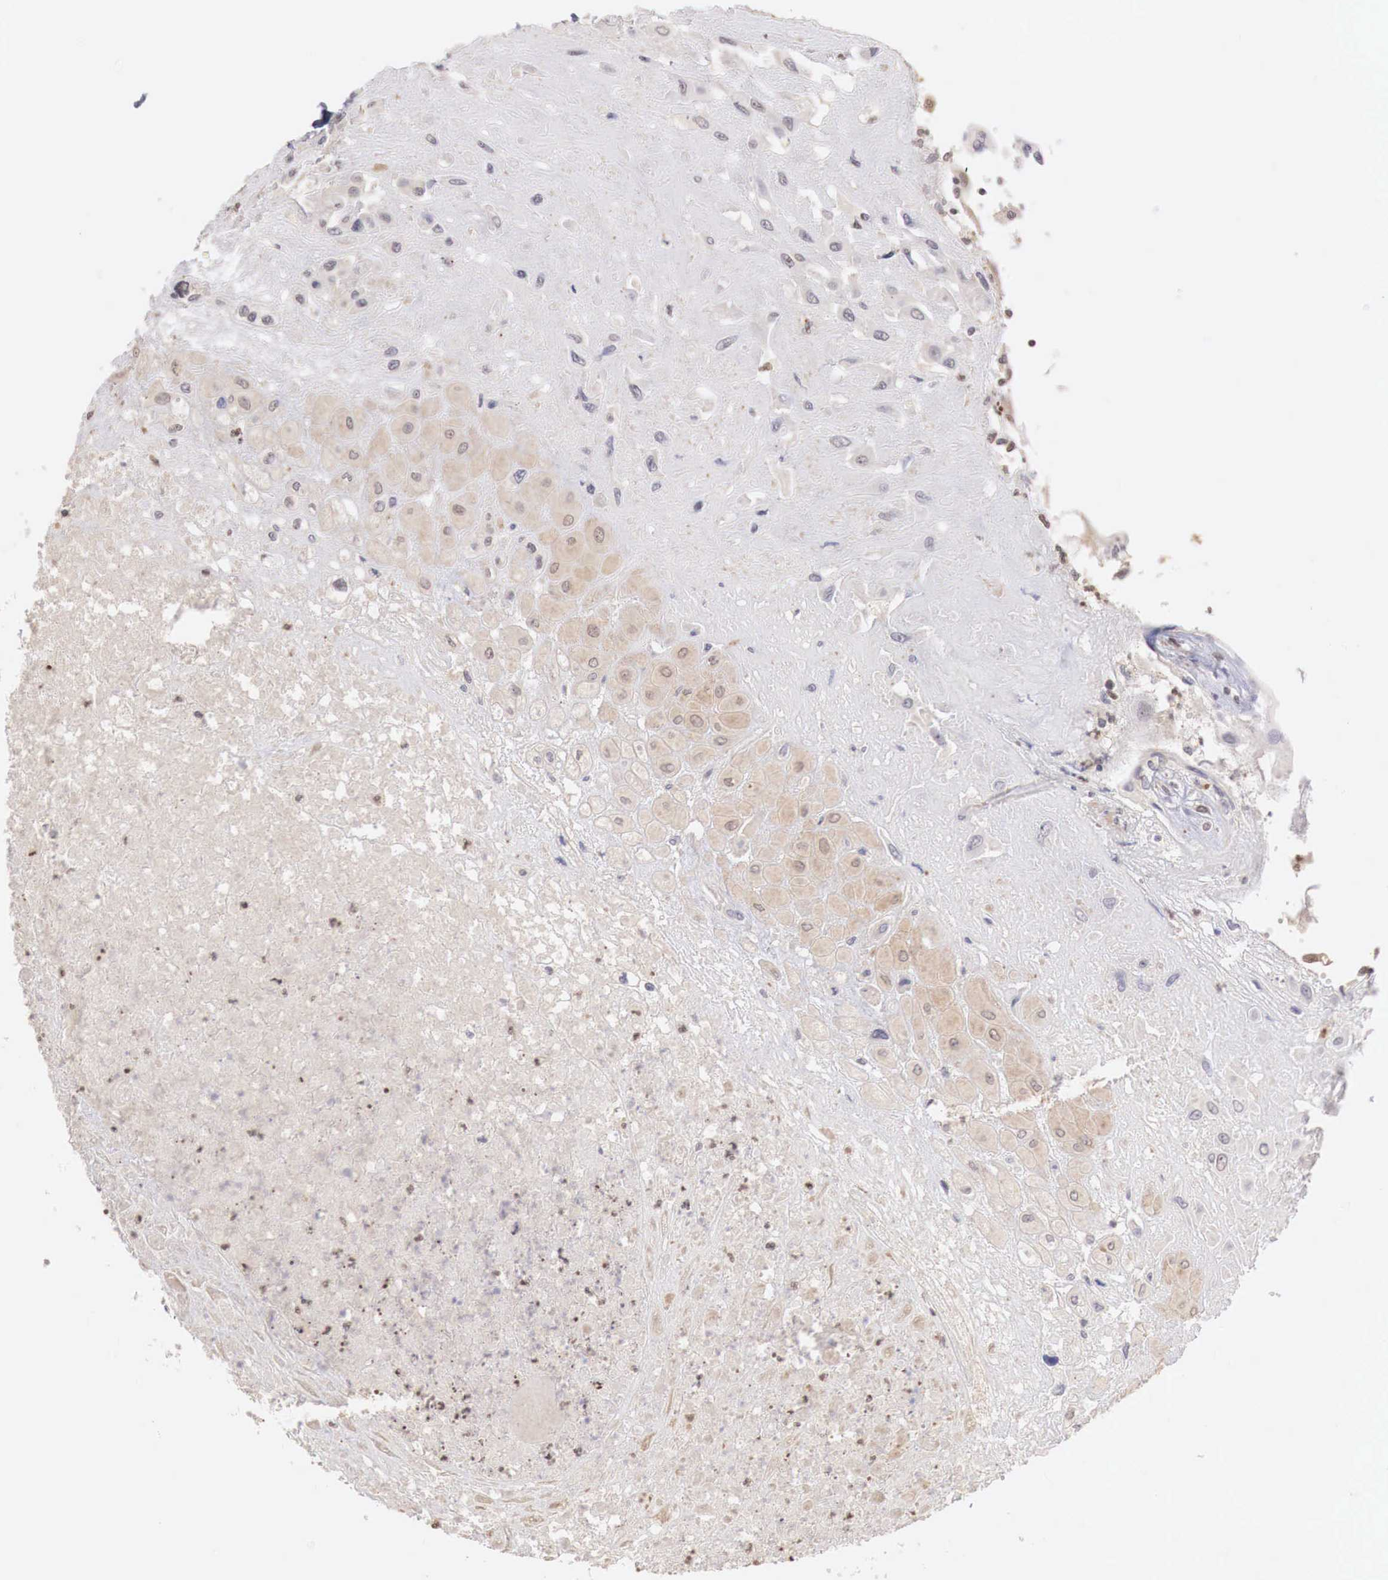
{"staining": {"intensity": "weak", "quantity": ">75%", "location": "cytoplasmic/membranous"}, "tissue": "placenta", "cell_type": "Decidual cells", "image_type": "normal", "snomed": [{"axis": "morphology", "description": "Normal tissue, NOS"}, {"axis": "topography", "description": "Placenta"}], "caption": "Decidual cells demonstrate low levels of weak cytoplasmic/membranous staining in about >75% of cells in benign human placenta.", "gene": "TBC1D9", "patient": {"sex": "female", "age": 31}}